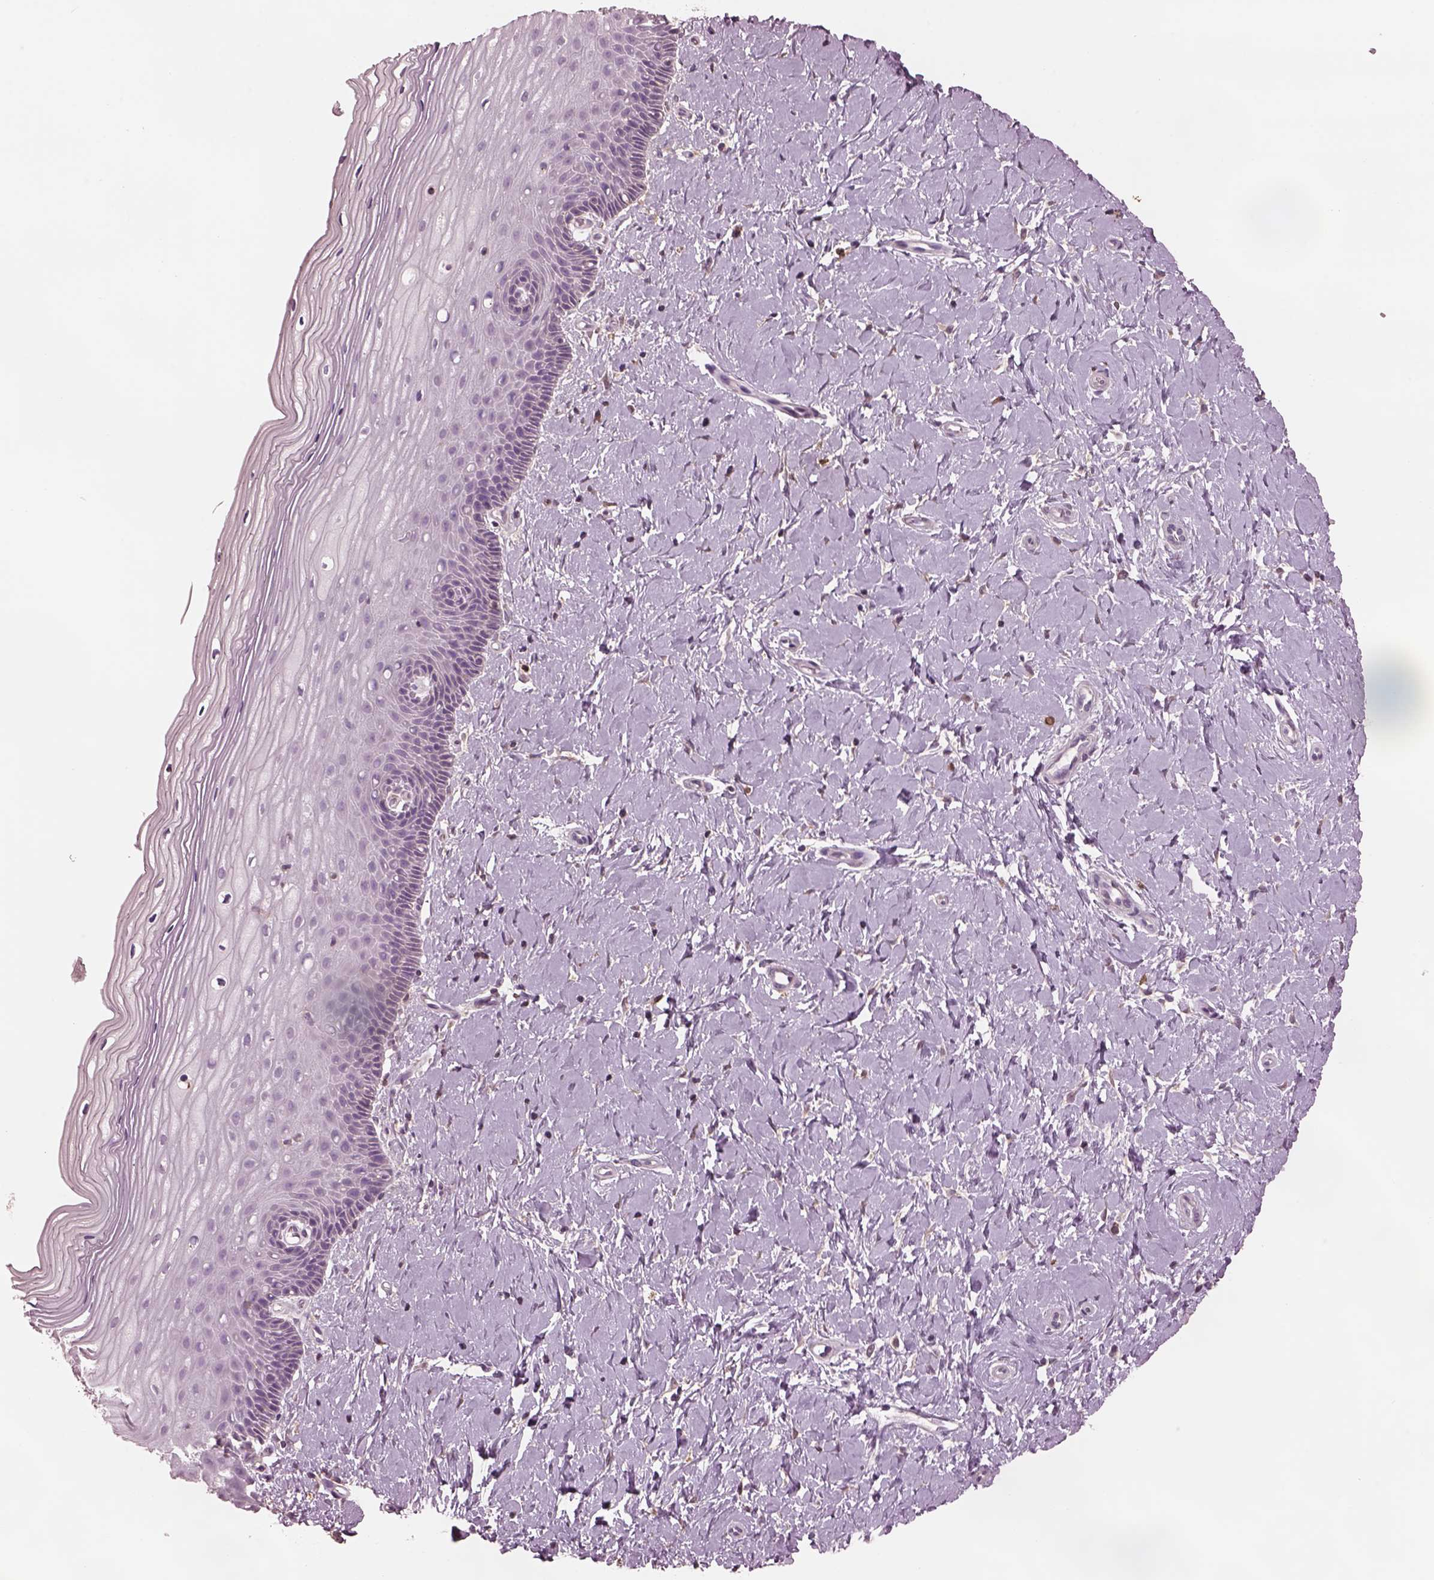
{"staining": {"intensity": "negative", "quantity": "none", "location": "none"}, "tissue": "cervix", "cell_type": "Glandular cells", "image_type": "normal", "snomed": [{"axis": "morphology", "description": "Normal tissue, NOS"}, {"axis": "topography", "description": "Cervix"}], "caption": "Image shows no protein positivity in glandular cells of benign cervix. (Stains: DAB (3,3'-diaminobenzidine) immunohistochemistry with hematoxylin counter stain, Microscopy: brightfield microscopy at high magnification).", "gene": "SRI", "patient": {"sex": "female", "age": 37}}